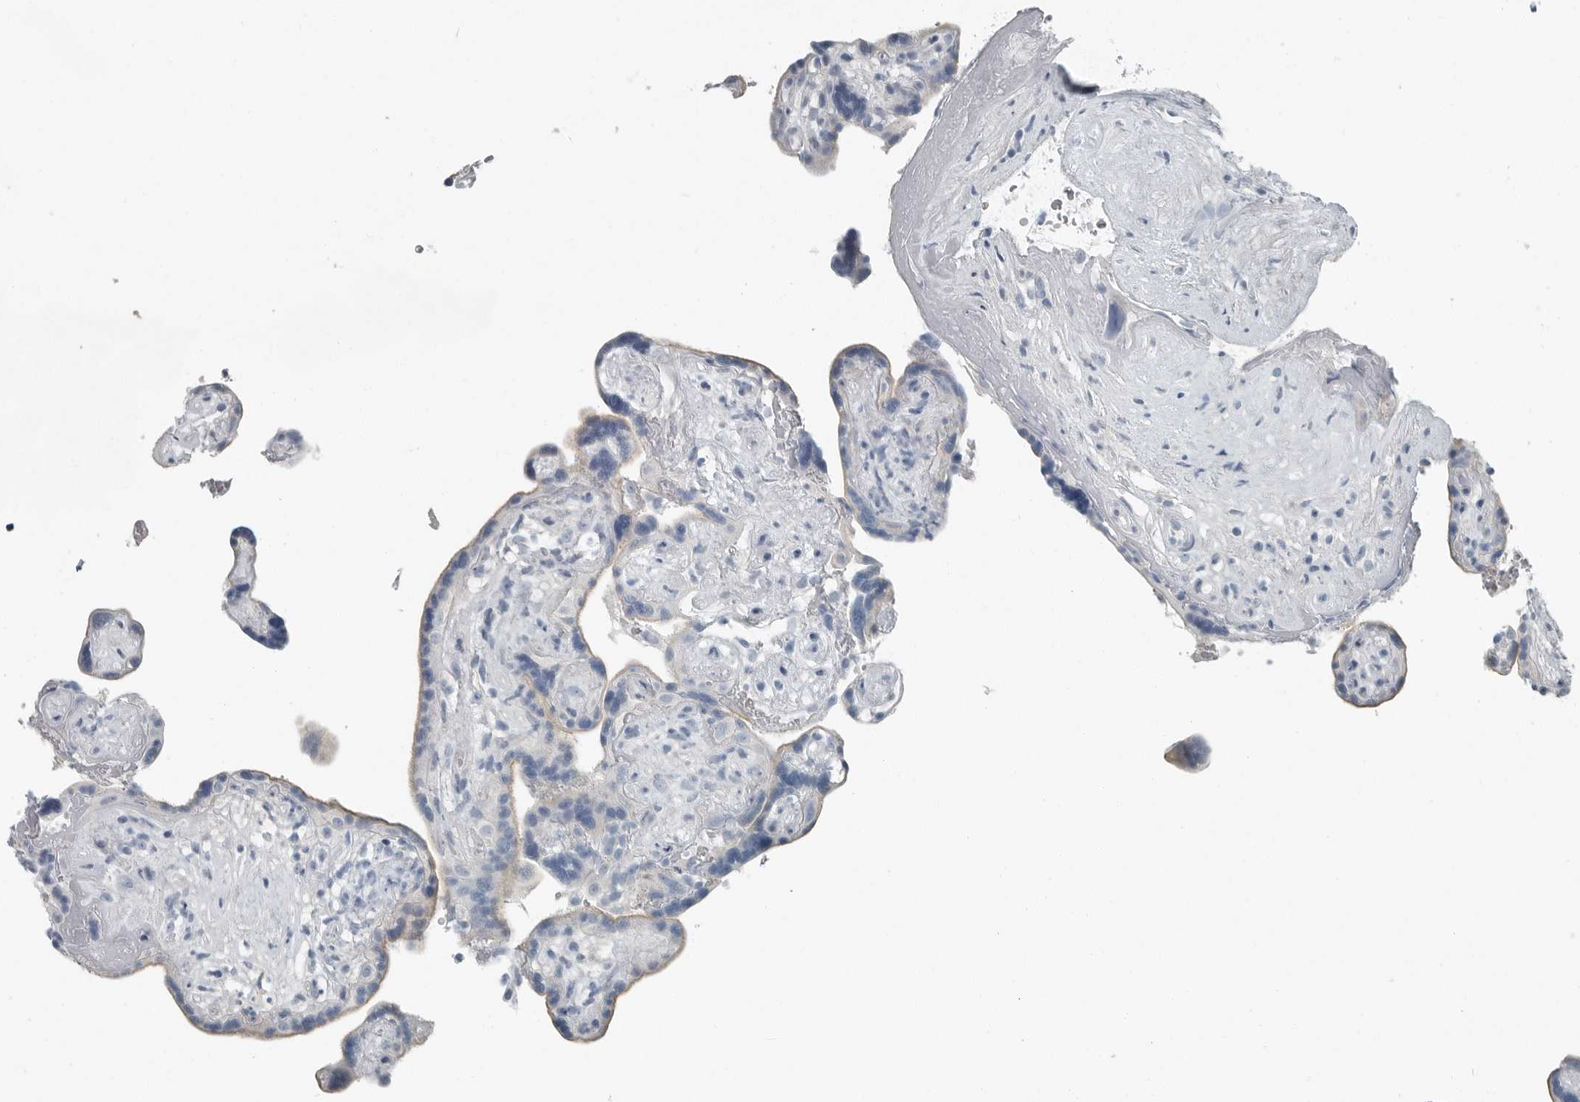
{"staining": {"intensity": "weak", "quantity": "<25%", "location": "cytoplasmic/membranous"}, "tissue": "placenta", "cell_type": "Decidual cells", "image_type": "normal", "snomed": [{"axis": "morphology", "description": "Normal tissue, NOS"}, {"axis": "topography", "description": "Placenta"}], "caption": "DAB immunohistochemical staining of benign human placenta shows no significant staining in decidual cells.", "gene": "ZPBP2", "patient": {"sex": "female", "age": 30}}